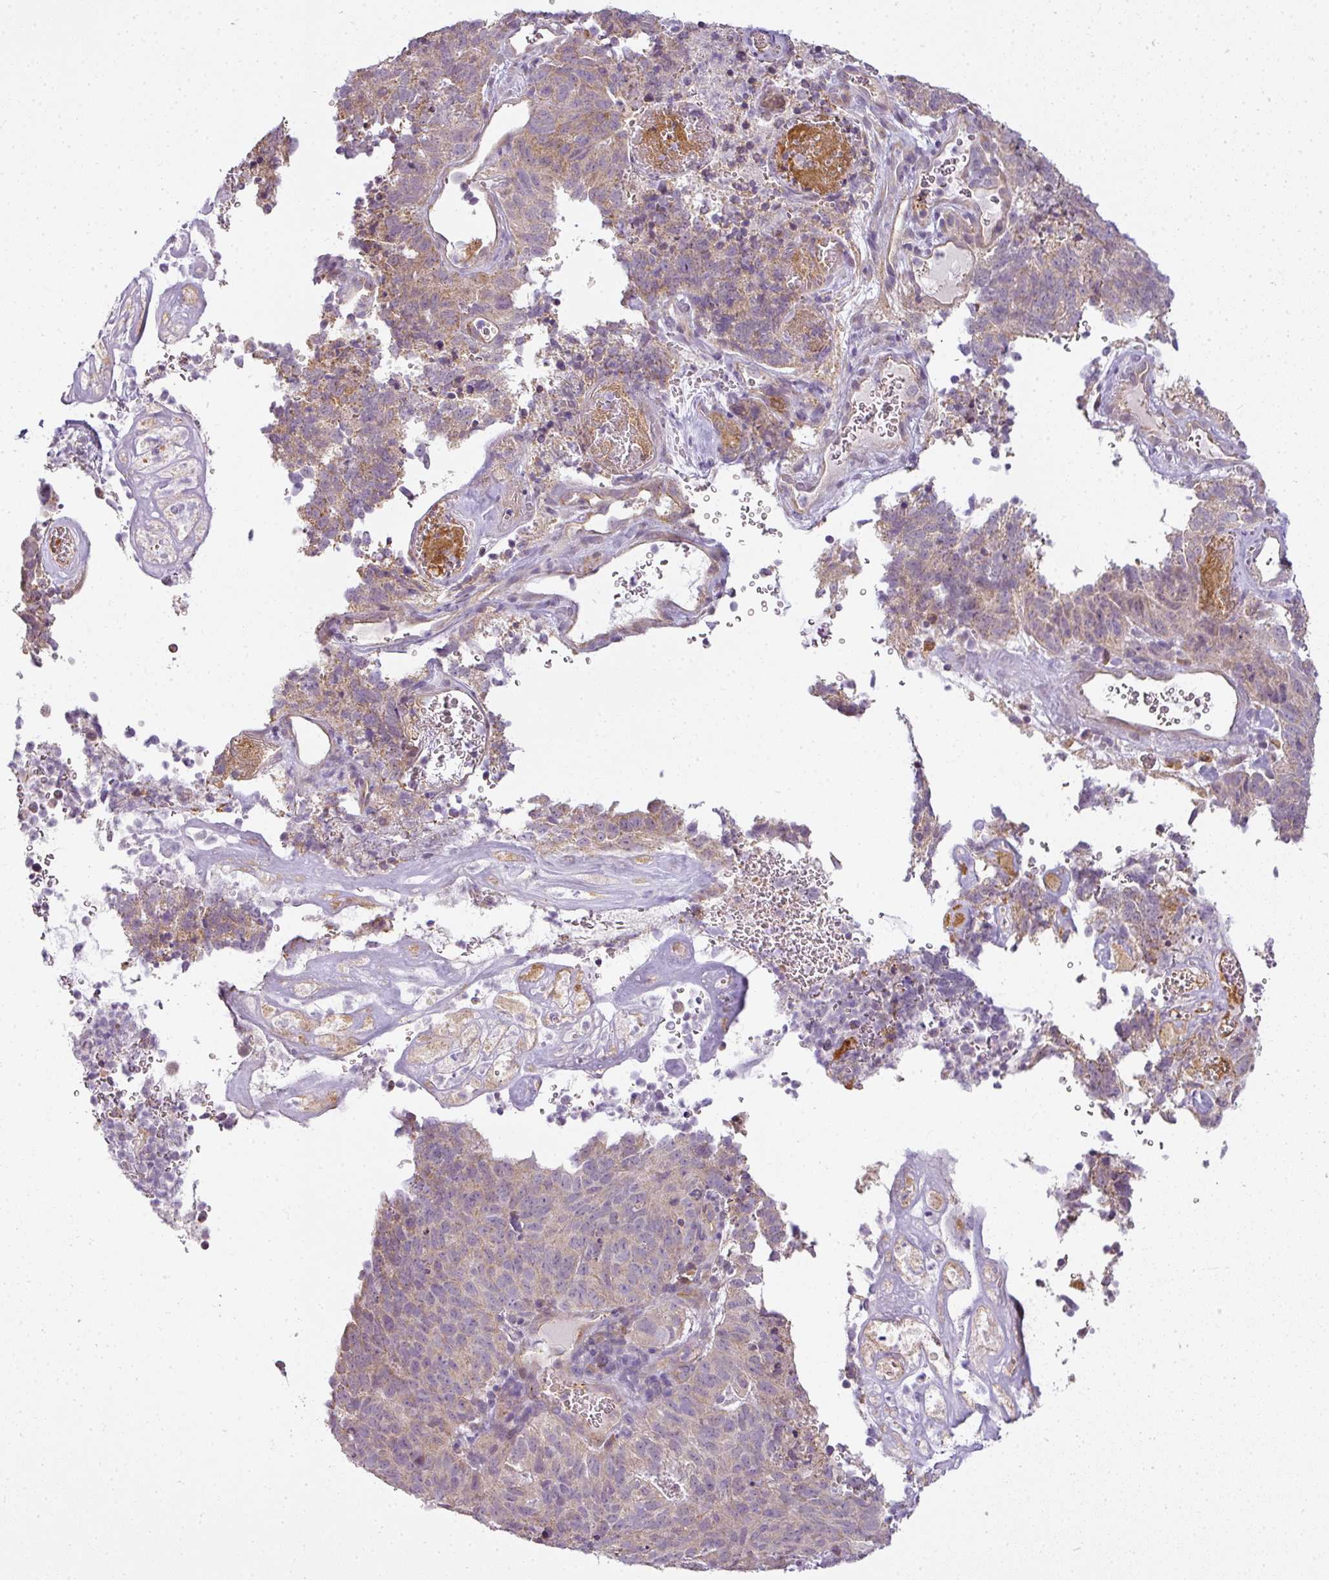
{"staining": {"intensity": "weak", "quantity": ">75%", "location": "cytoplasmic/membranous"}, "tissue": "cervical cancer", "cell_type": "Tumor cells", "image_type": "cancer", "snomed": [{"axis": "morphology", "description": "Adenocarcinoma, NOS"}, {"axis": "topography", "description": "Cervix"}], "caption": "IHC of human cervical cancer displays low levels of weak cytoplasmic/membranous expression in about >75% of tumor cells.", "gene": "LY75", "patient": {"sex": "female", "age": 38}}